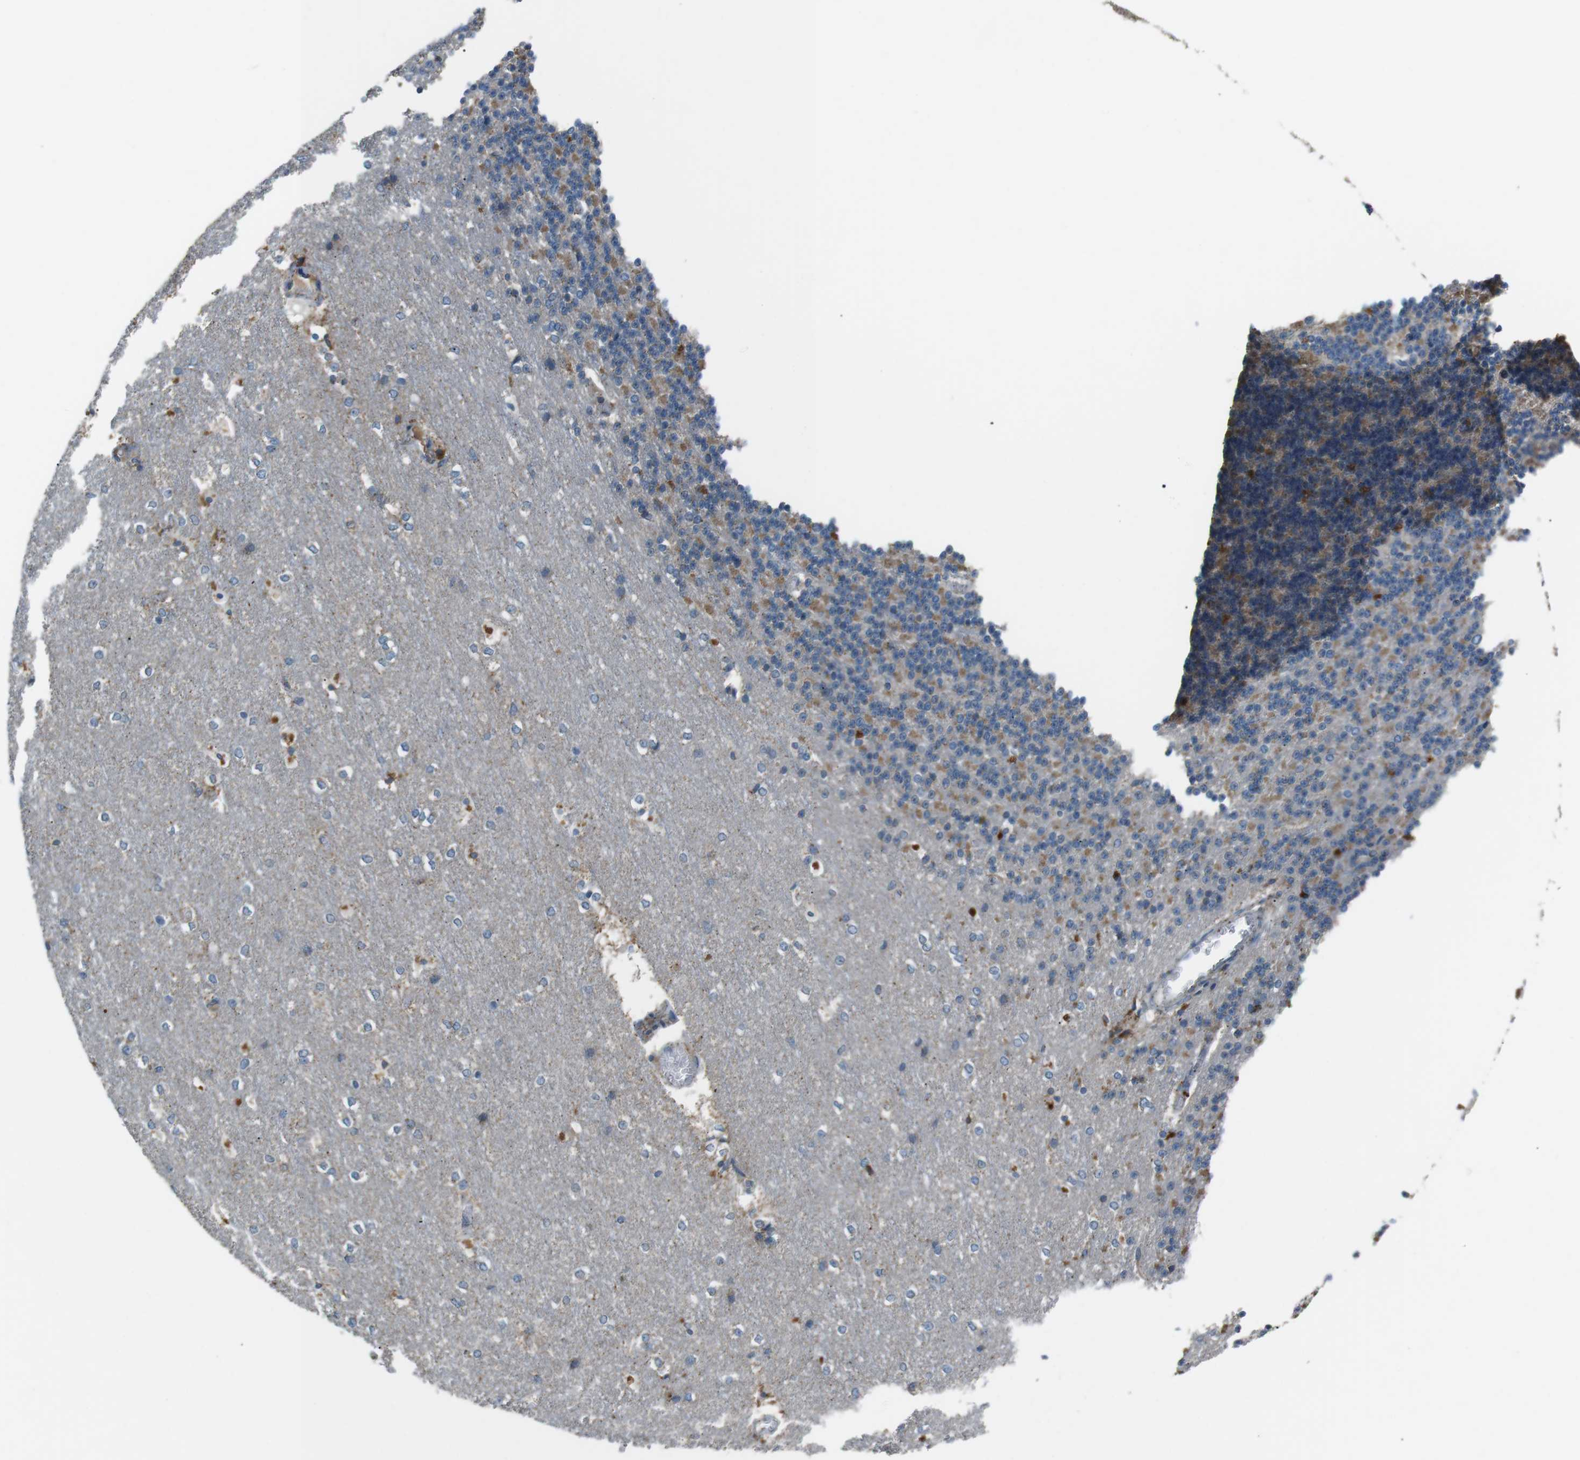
{"staining": {"intensity": "weak", "quantity": "25%-75%", "location": "cytoplasmic/membranous"}, "tissue": "cerebellum", "cell_type": "Cells in granular layer", "image_type": "normal", "snomed": [{"axis": "morphology", "description": "Normal tissue, NOS"}, {"axis": "topography", "description": "Cerebellum"}], "caption": "Immunohistochemical staining of benign cerebellum shows 25%-75% levels of weak cytoplasmic/membranous protein positivity in about 25%-75% of cells in granular layer. (DAB = brown stain, brightfield microscopy at high magnification).", "gene": "FAM3B", "patient": {"sex": "female", "age": 19}}